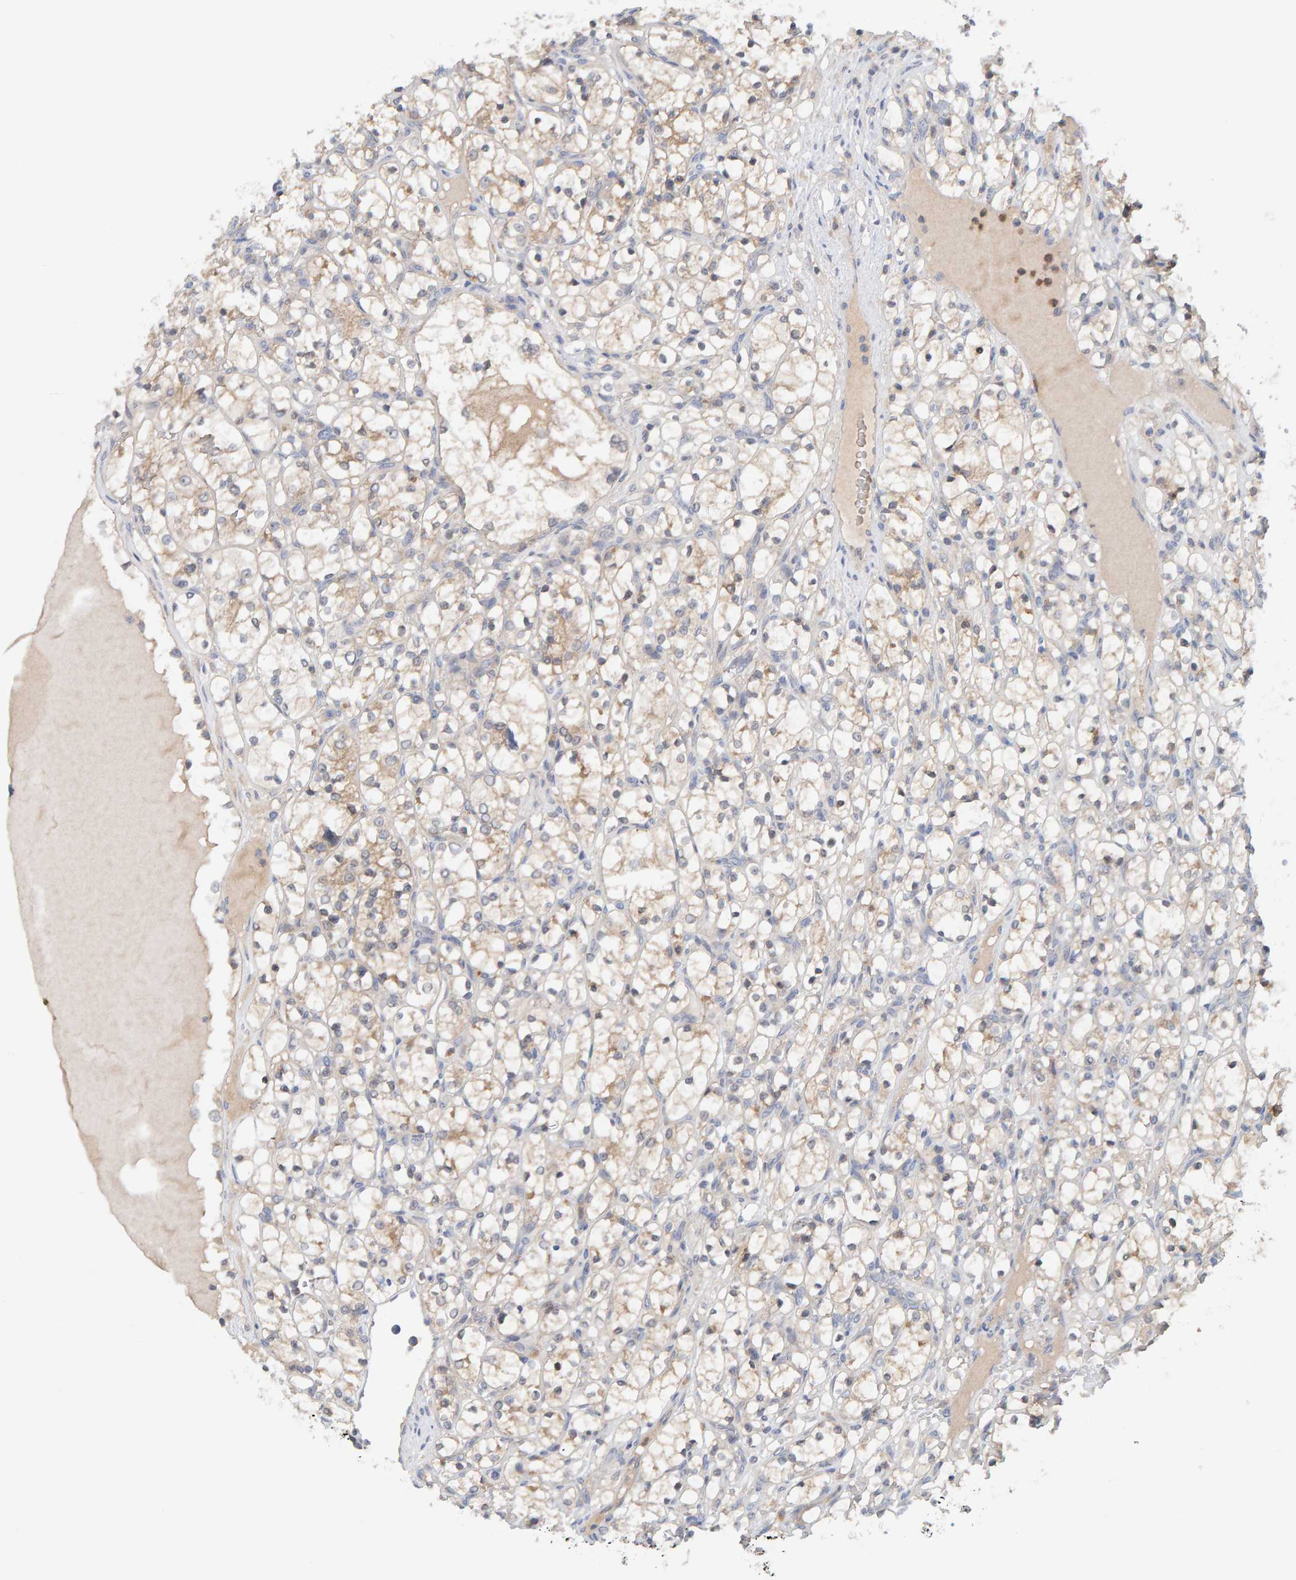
{"staining": {"intensity": "weak", "quantity": "25%-75%", "location": "cytoplasmic/membranous"}, "tissue": "renal cancer", "cell_type": "Tumor cells", "image_type": "cancer", "snomed": [{"axis": "morphology", "description": "Adenocarcinoma, NOS"}, {"axis": "topography", "description": "Kidney"}], "caption": "Immunohistochemistry (IHC) micrograph of neoplastic tissue: human adenocarcinoma (renal) stained using IHC demonstrates low levels of weak protein expression localized specifically in the cytoplasmic/membranous of tumor cells, appearing as a cytoplasmic/membranous brown color.", "gene": "TATDN1", "patient": {"sex": "female", "age": 69}}